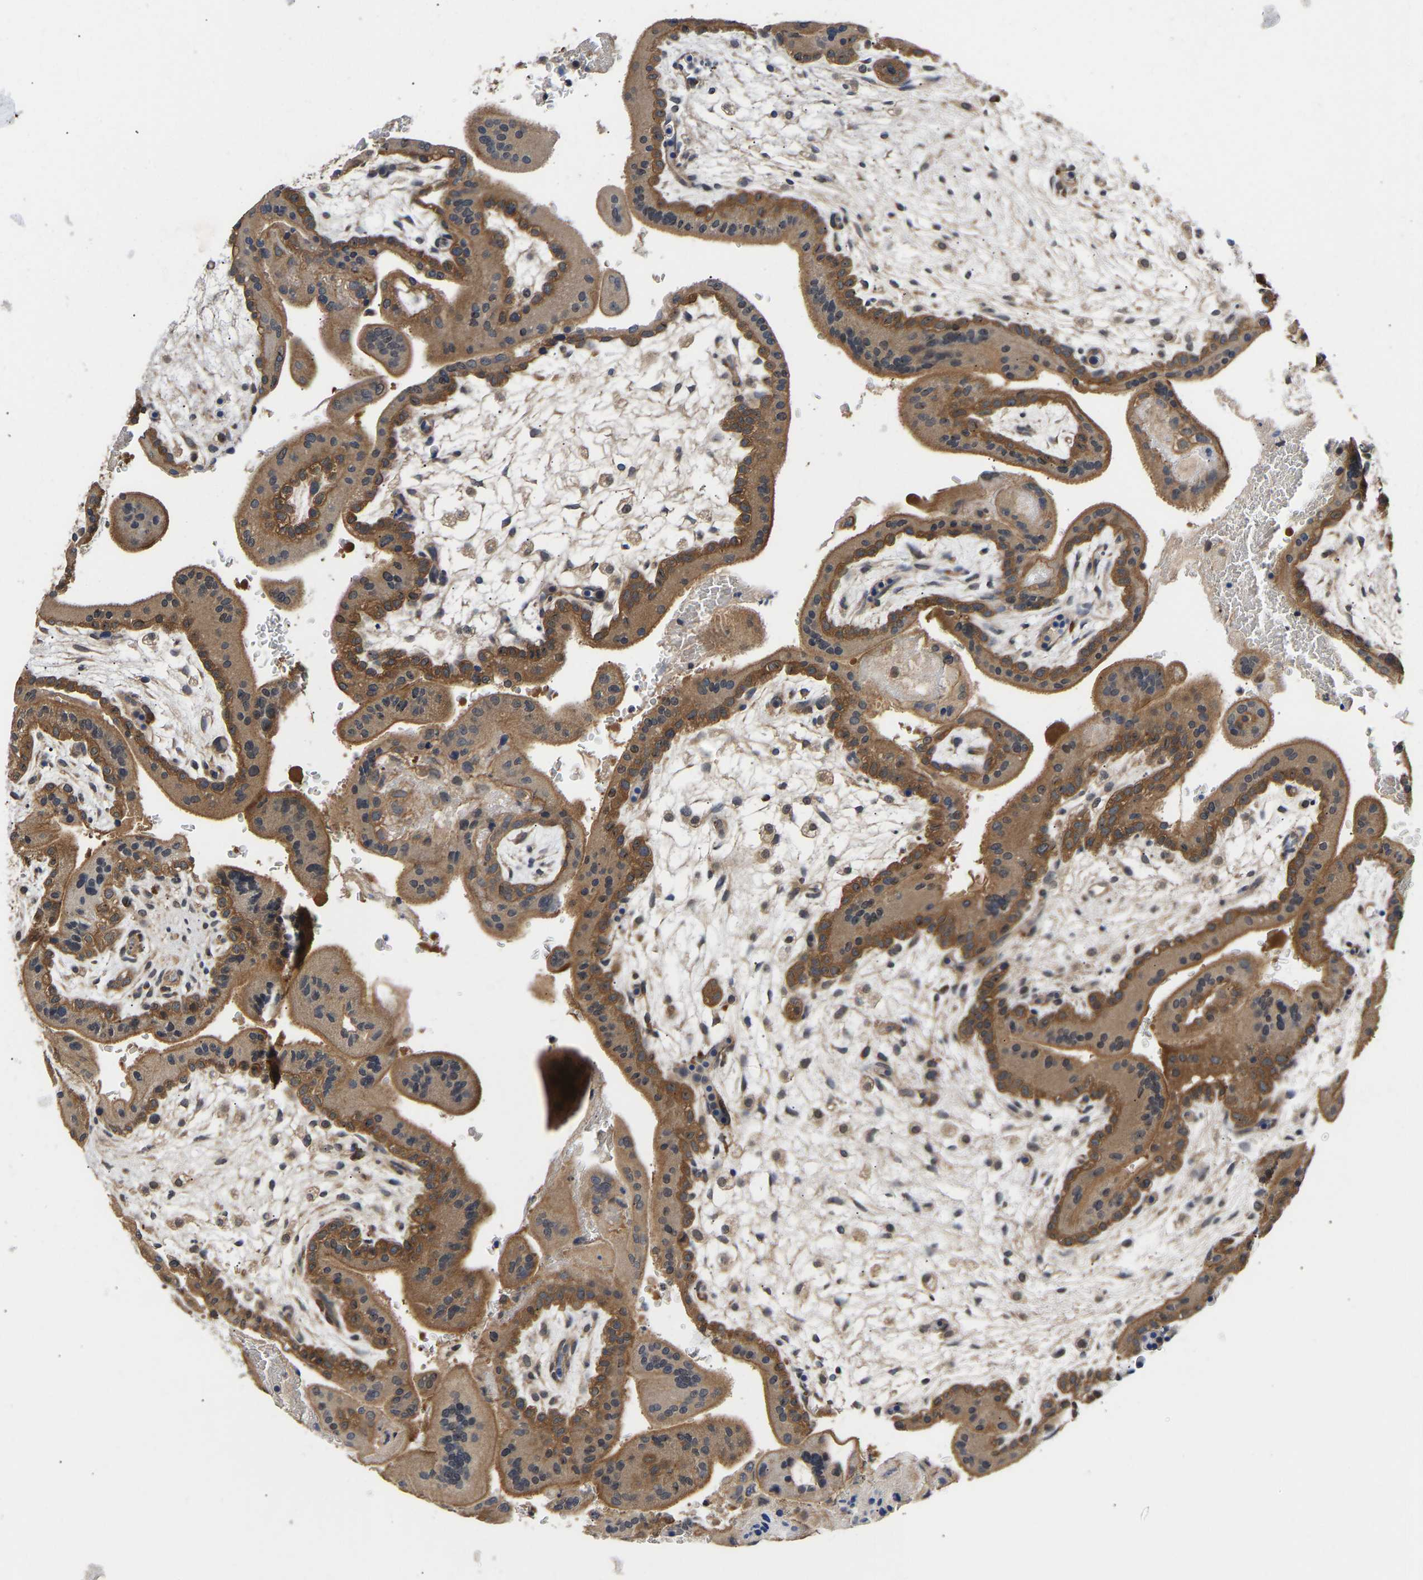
{"staining": {"intensity": "moderate", "quantity": ">75%", "location": "cytoplasmic/membranous"}, "tissue": "placenta", "cell_type": "Decidual cells", "image_type": "normal", "snomed": [{"axis": "morphology", "description": "Normal tissue, NOS"}, {"axis": "topography", "description": "Placenta"}], "caption": "Immunohistochemistry of normal human placenta reveals medium levels of moderate cytoplasmic/membranous staining in about >75% of decidual cells. (DAB IHC, brown staining for protein, blue staining for nuclei).", "gene": "METTL16", "patient": {"sex": "female", "age": 35}}